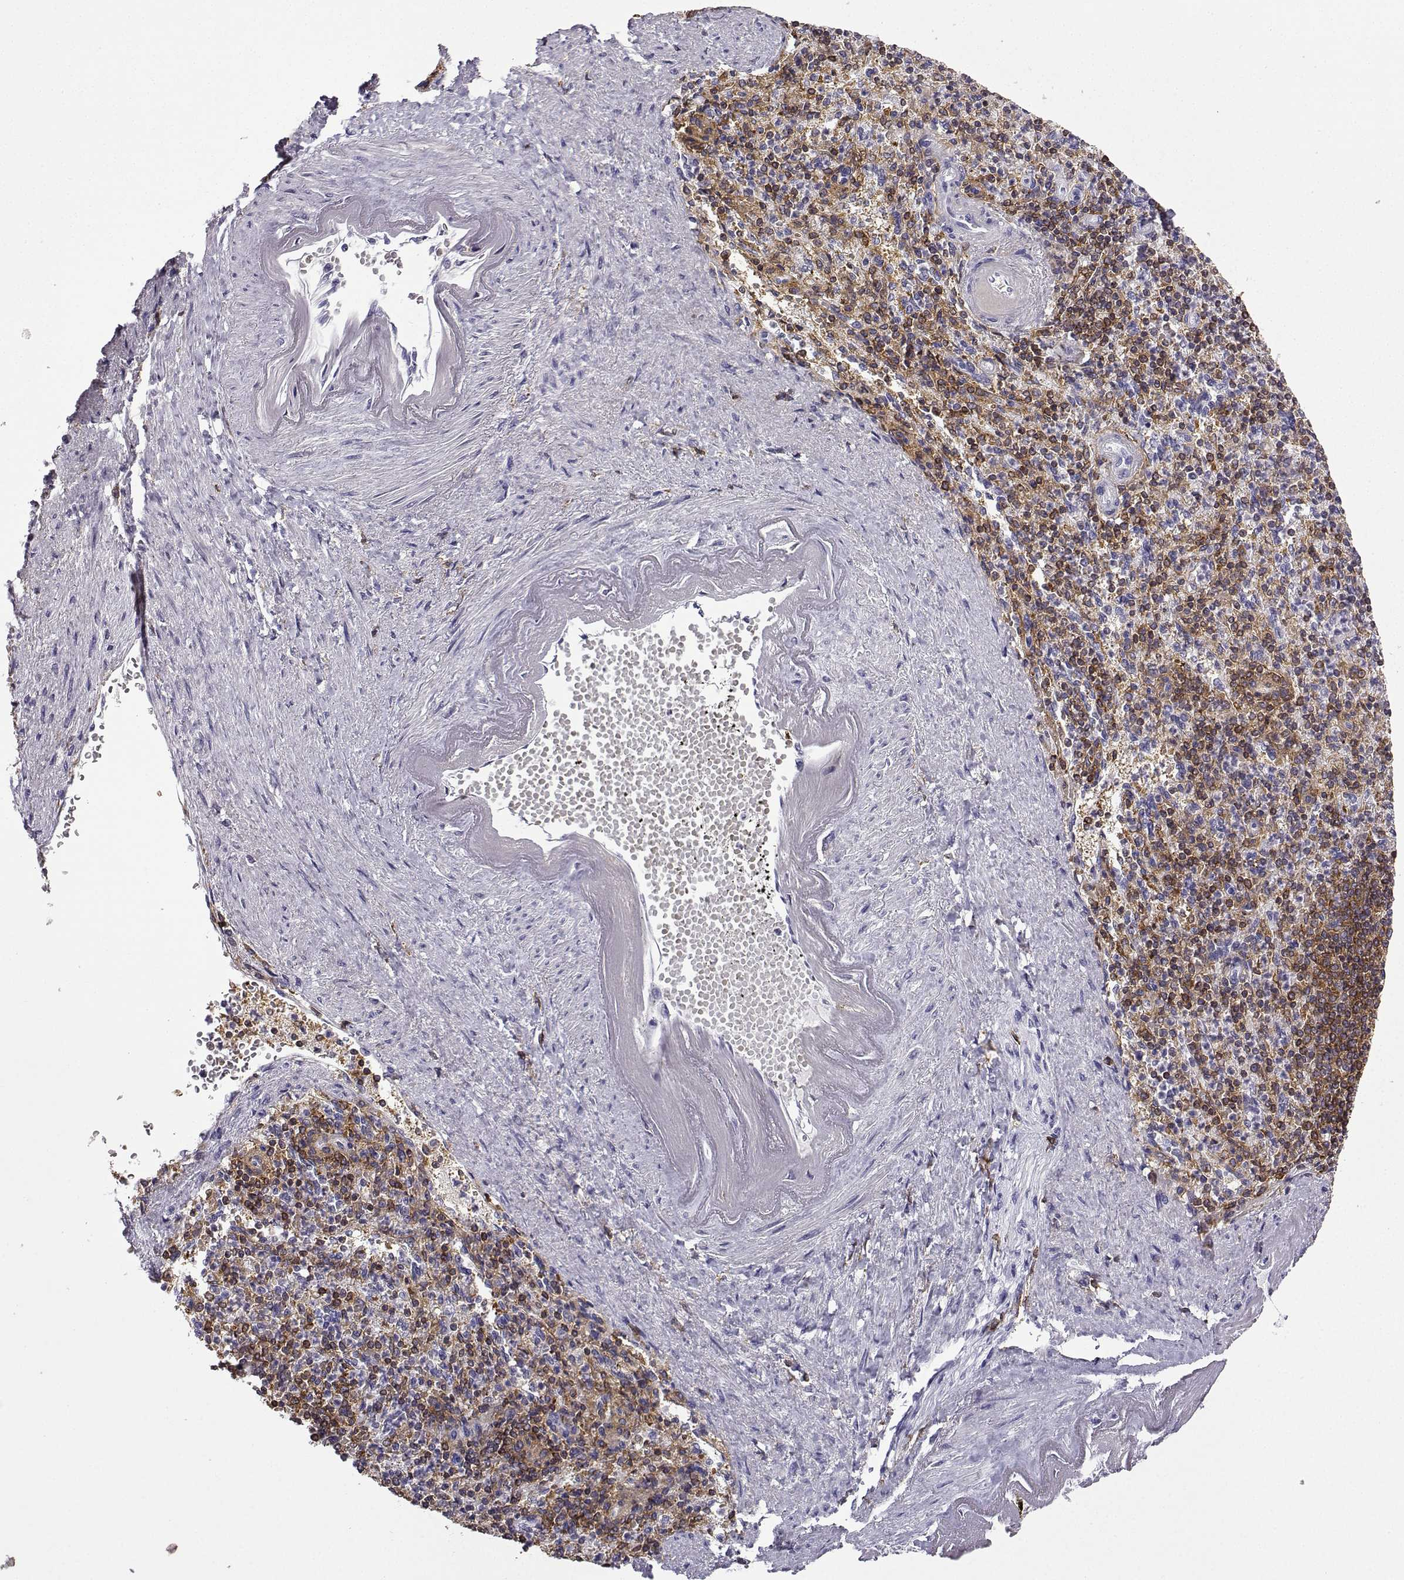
{"staining": {"intensity": "strong", "quantity": ">75%", "location": "cytoplasmic/membranous"}, "tissue": "spleen", "cell_type": "Cells in red pulp", "image_type": "normal", "snomed": [{"axis": "morphology", "description": "Normal tissue, NOS"}, {"axis": "topography", "description": "Spleen"}], "caption": "Strong cytoplasmic/membranous positivity is identified in approximately >75% of cells in red pulp in normal spleen.", "gene": "DOCK10", "patient": {"sex": "female", "age": 74}}